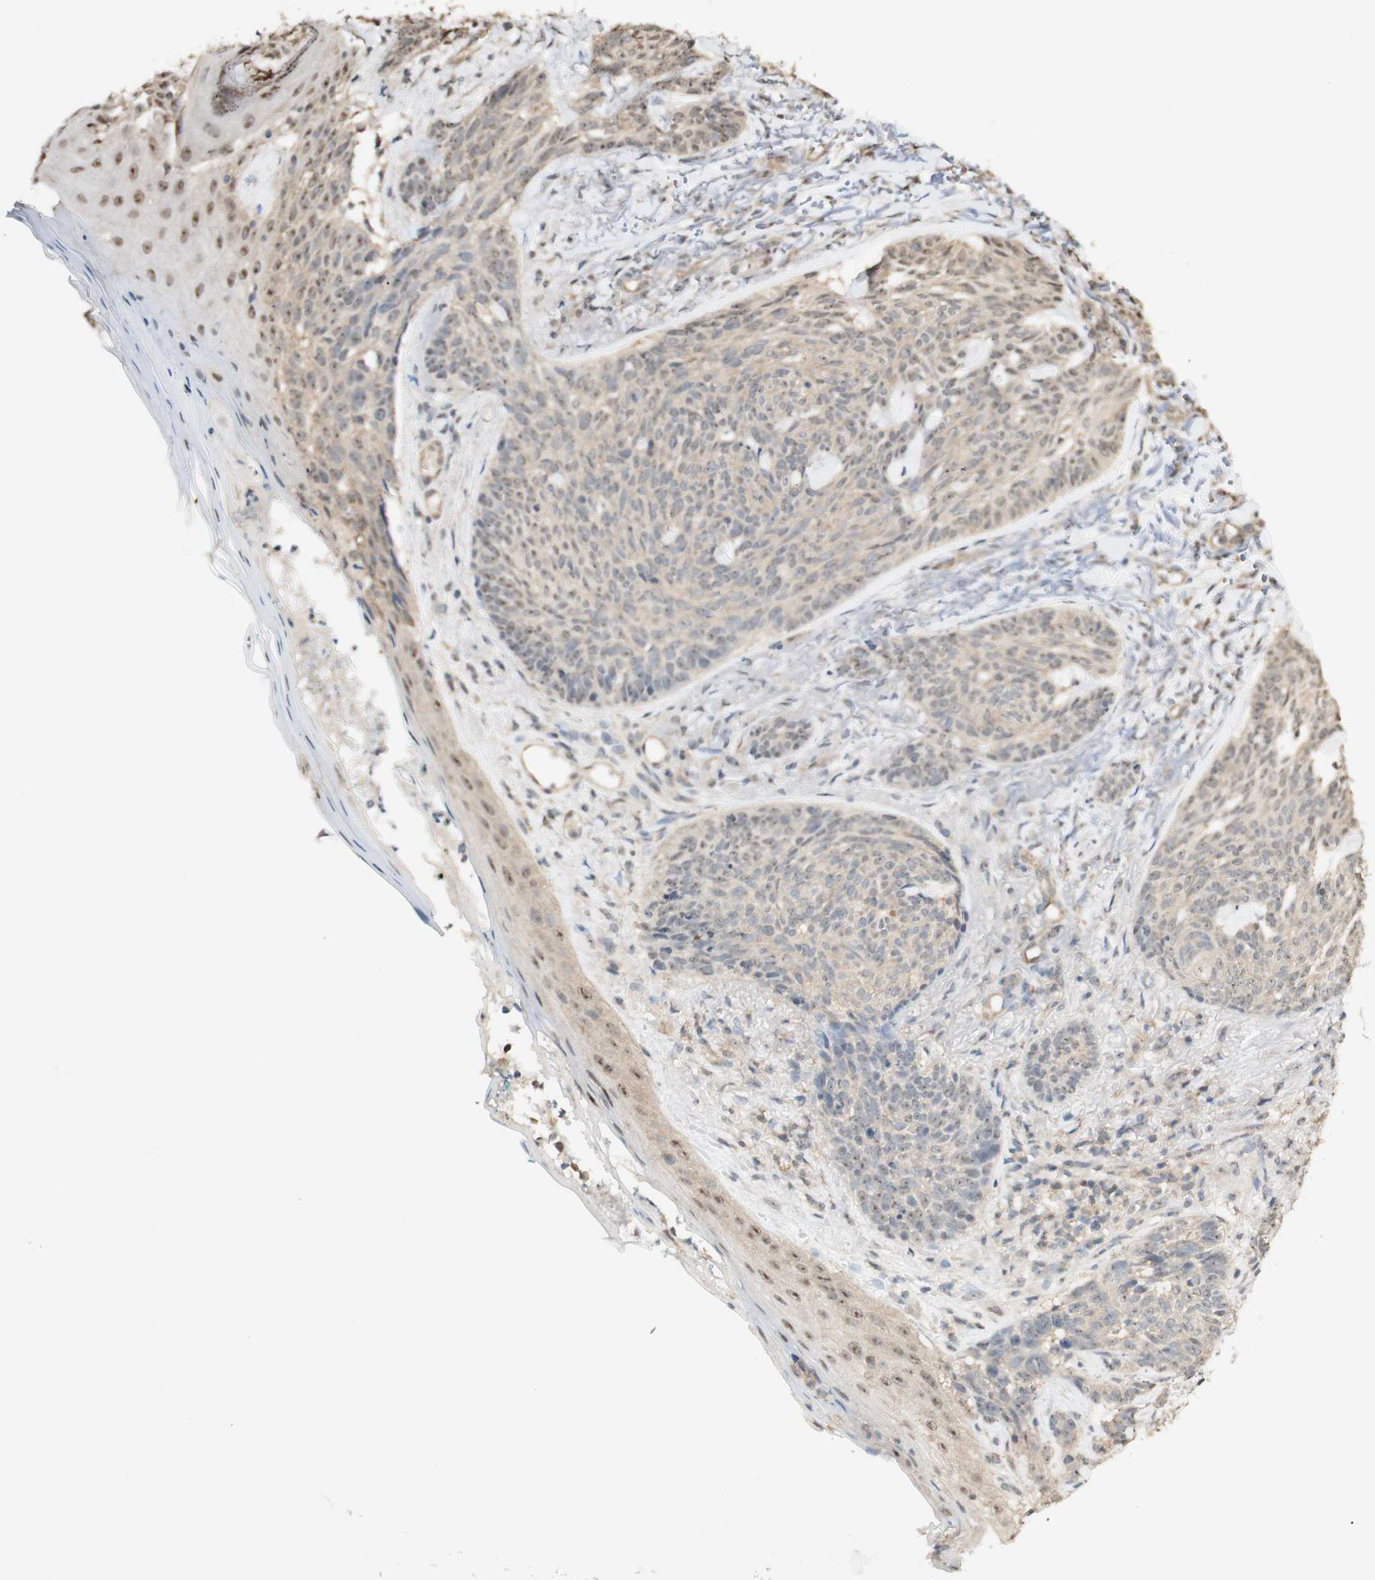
{"staining": {"intensity": "weak", "quantity": "25%-75%", "location": "cytoplasmic/membranous,nuclear"}, "tissue": "skin cancer", "cell_type": "Tumor cells", "image_type": "cancer", "snomed": [{"axis": "morphology", "description": "Basal cell carcinoma"}, {"axis": "topography", "description": "Skin"}], "caption": "This photomicrograph exhibits immunohistochemistry staining of human skin basal cell carcinoma, with low weak cytoplasmic/membranous and nuclear staining in about 25%-75% of tumor cells.", "gene": "SPINT2", "patient": {"sex": "male", "age": 43}}